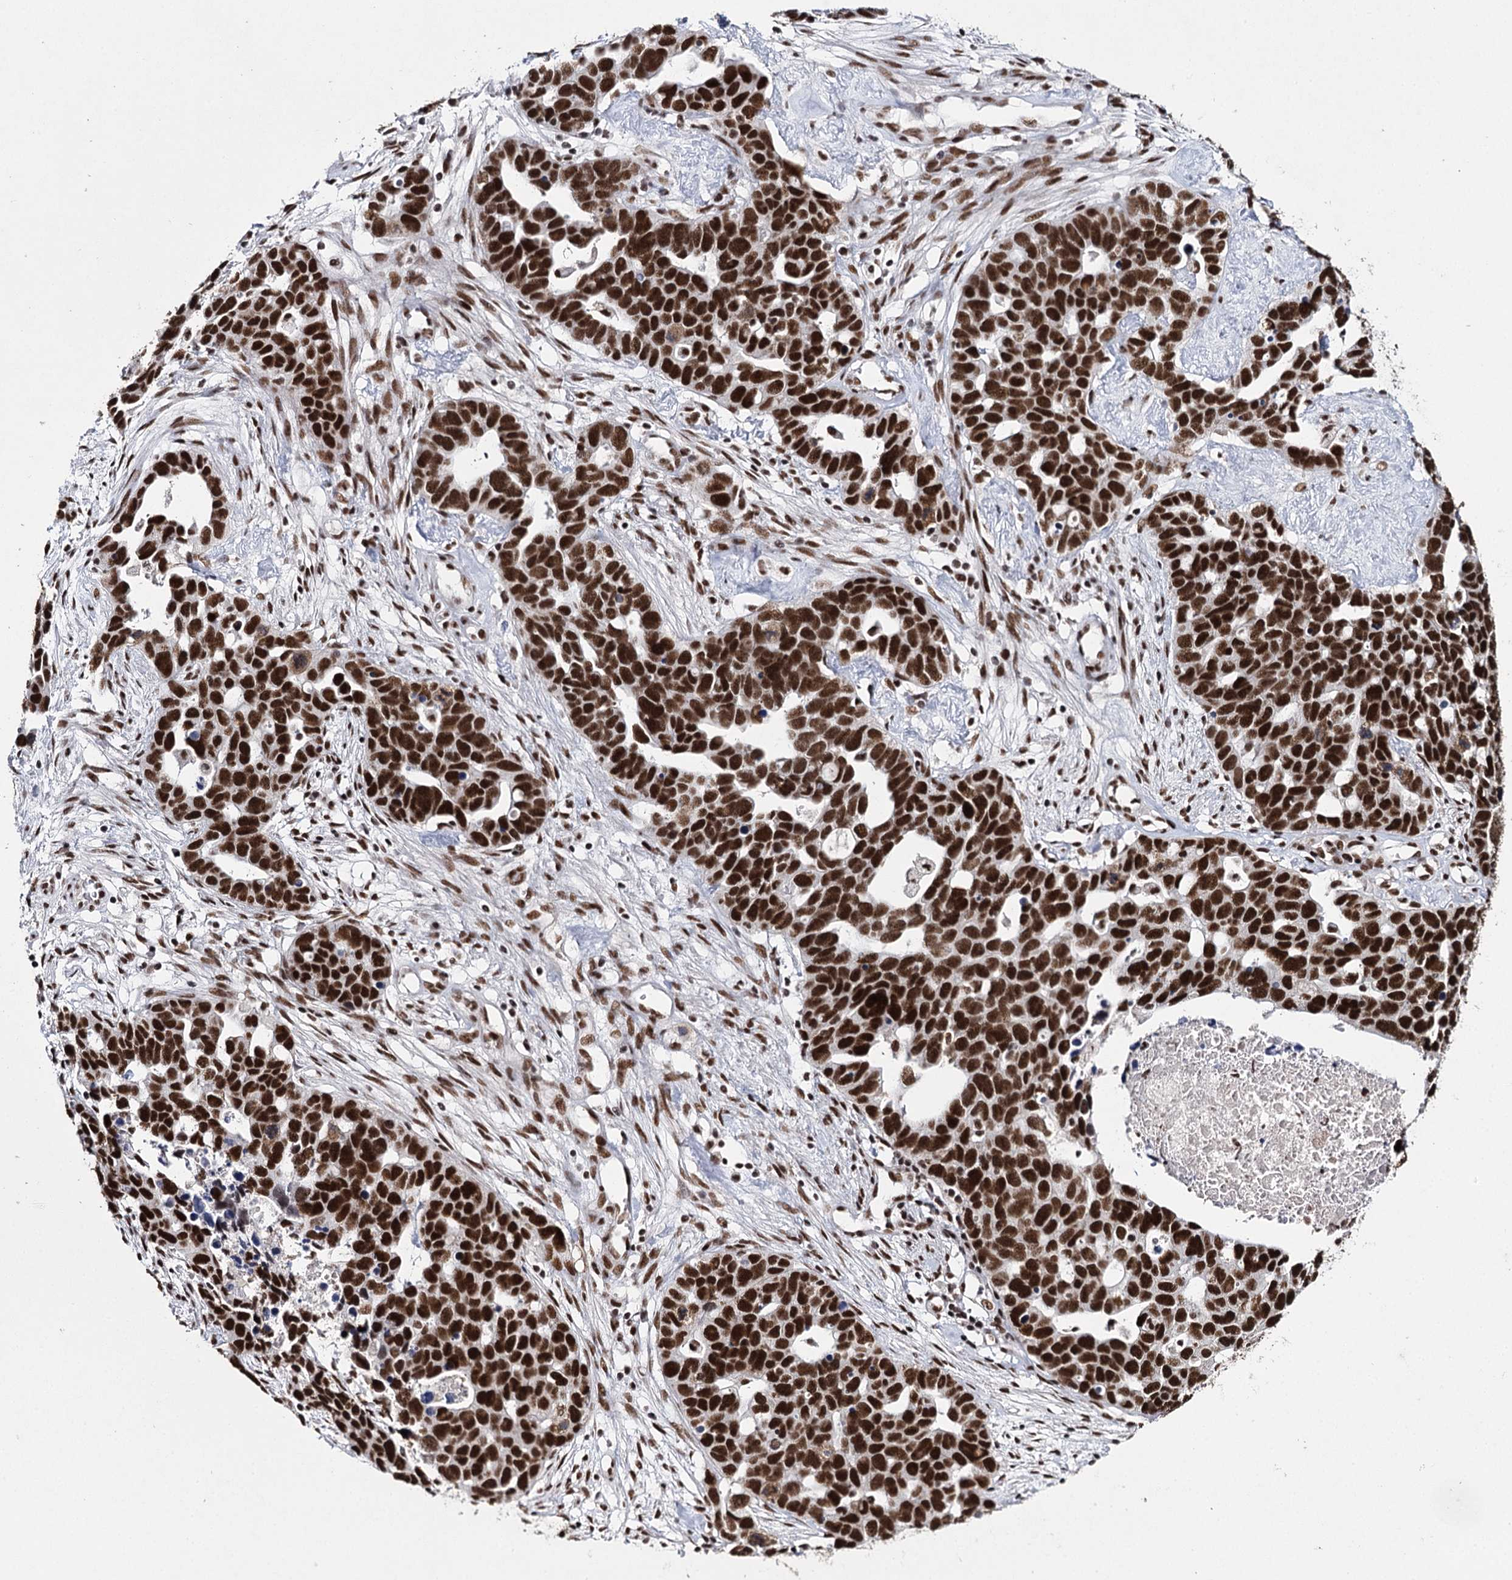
{"staining": {"intensity": "strong", "quantity": ">75%", "location": "nuclear"}, "tissue": "ovarian cancer", "cell_type": "Tumor cells", "image_type": "cancer", "snomed": [{"axis": "morphology", "description": "Cystadenocarcinoma, serous, NOS"}, {"axis": "topography", "description": "Ovary"}], "caption": "Protein expression analysis of ovarian cancer (serous cystadenocarcinoma) exhibits strong nuclear positivity in approximately >75% of tumor cells.", "gene": "SCAF8", "patient": {"sex": "female", "age": 54}}